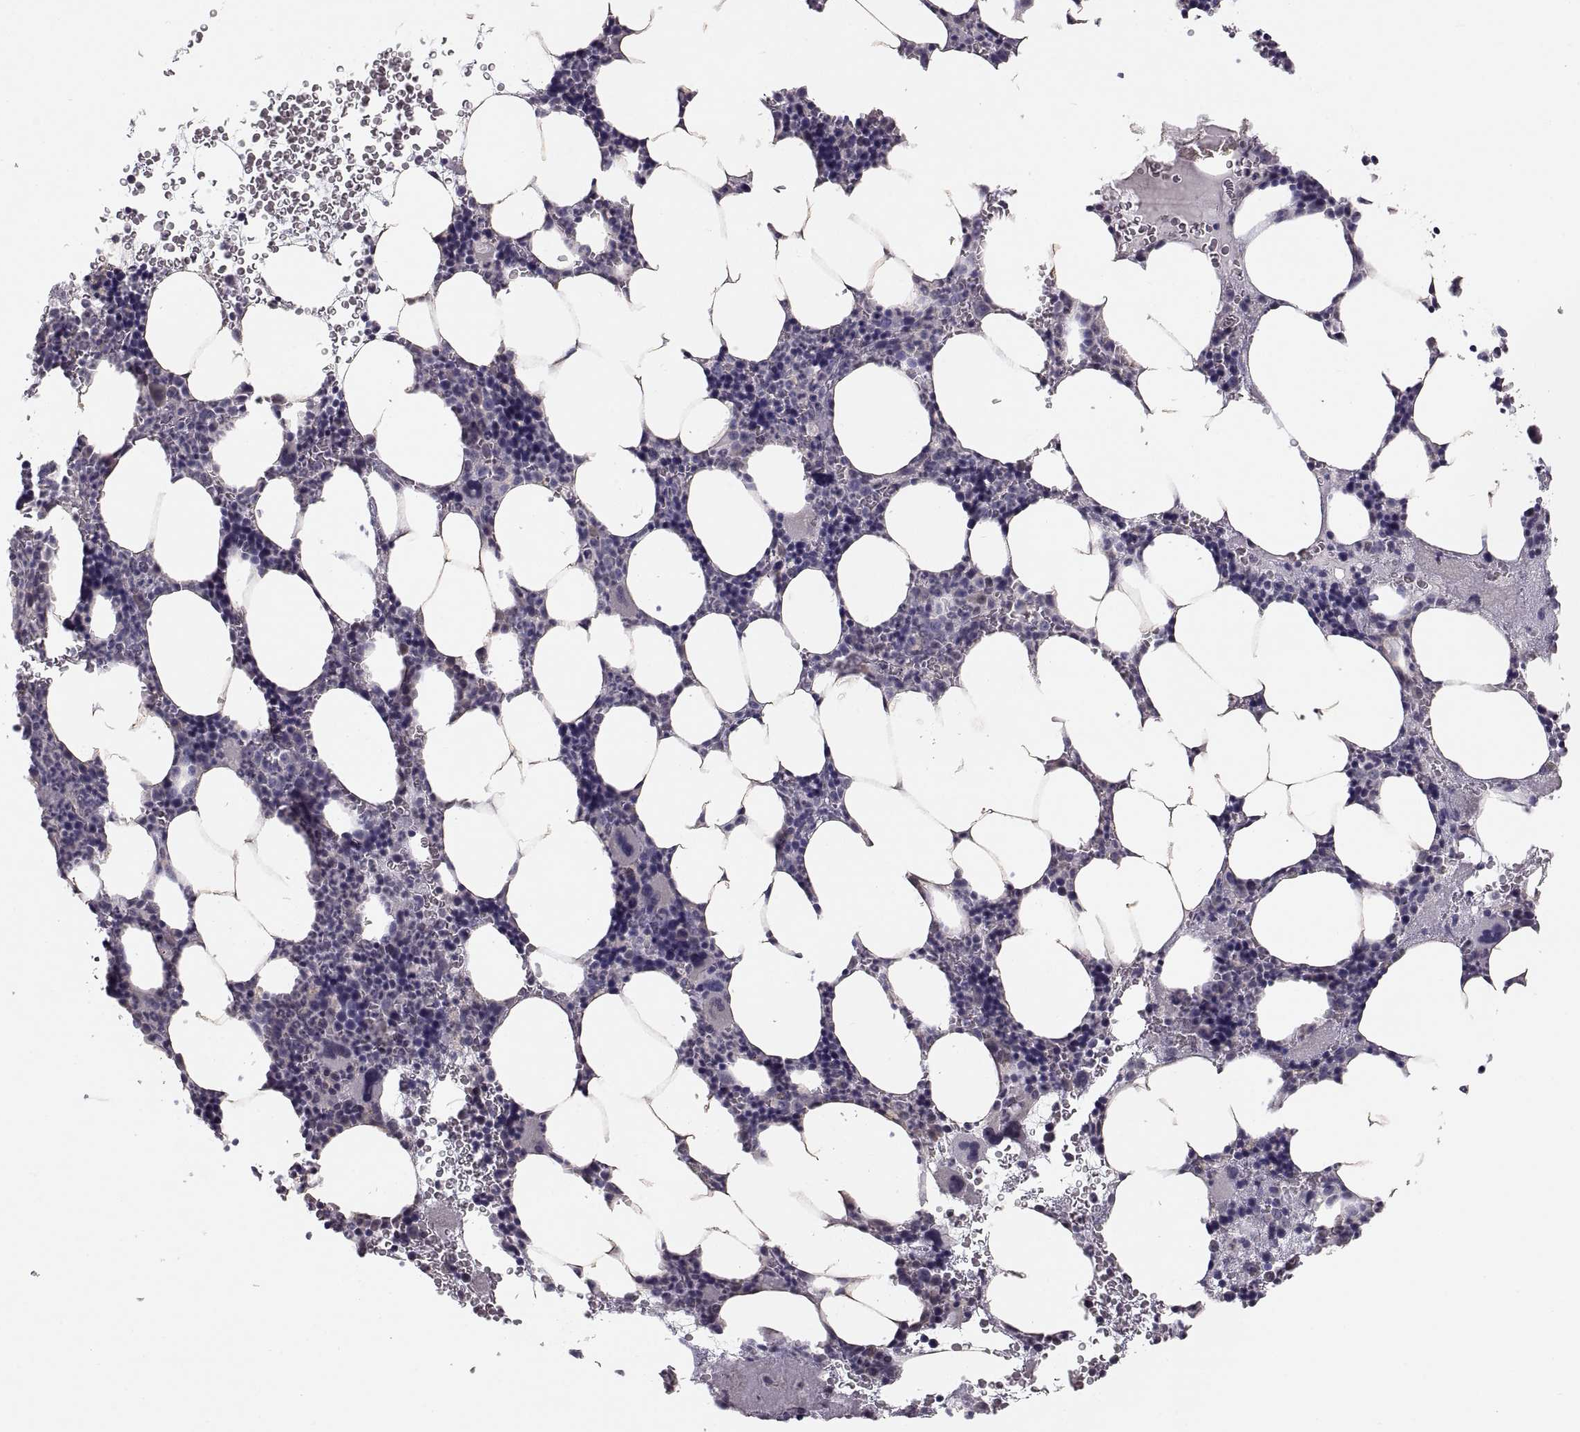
{"staining": {"intensity": "negative", "quantity": "none", "location": "none"}, "tissue": "bone marrow", "cell_type": "Hematopoietic cells", "image_type": "normal", "snomed": [{"axis": "morphology", "description": "Normal tissue, NOS"}, {"axis": "topography", "description": "Bone marrow"}], "caption": "This is an immunohistochemistry (IHC) micrograph of normal human bone marrow. There is no expression in hematopoietic cells.", "gene": "PAX2", "patient": {"sex": "male", "age": 44}}